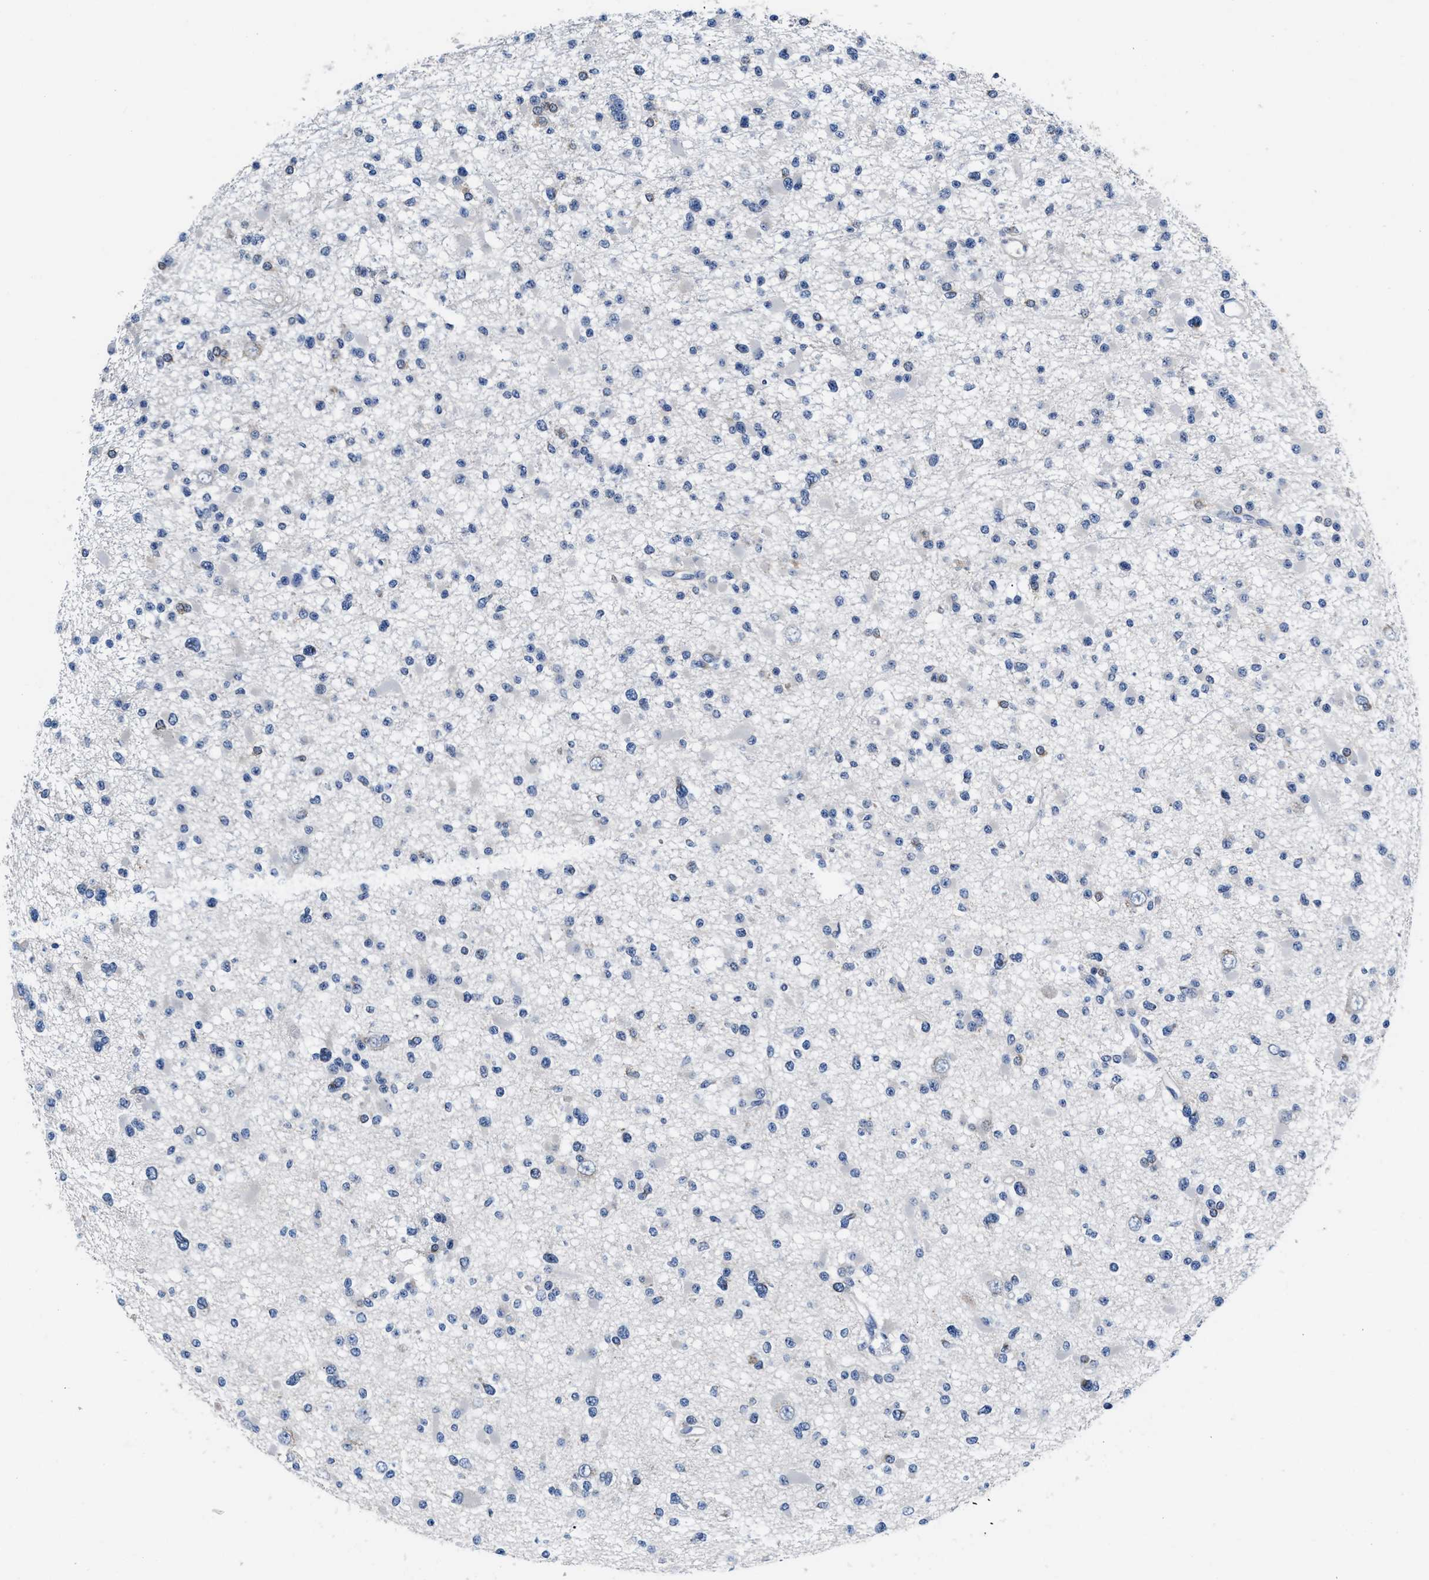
{"staining": {"intensity": "negative", "quantity": "none", "location": "none"}, "tissue": "glioma", "cell_type": "Tumor cells", "image_type": "cancer", "snomed": [{"axis": "morphology", "description": "Glioma, malignant, Low grade"}, {"axis": "topography", "description": "Brain"}], "caption": "Immunohistochemistry image of neoplastic tissue: malignant low-grade glioma stained with DAB (3,3'-diaminobenzidine) reveals no significant protein positivity in tumor cells.", "gene": "MYH3", "patient": {"sex": "female", "age": 22}}